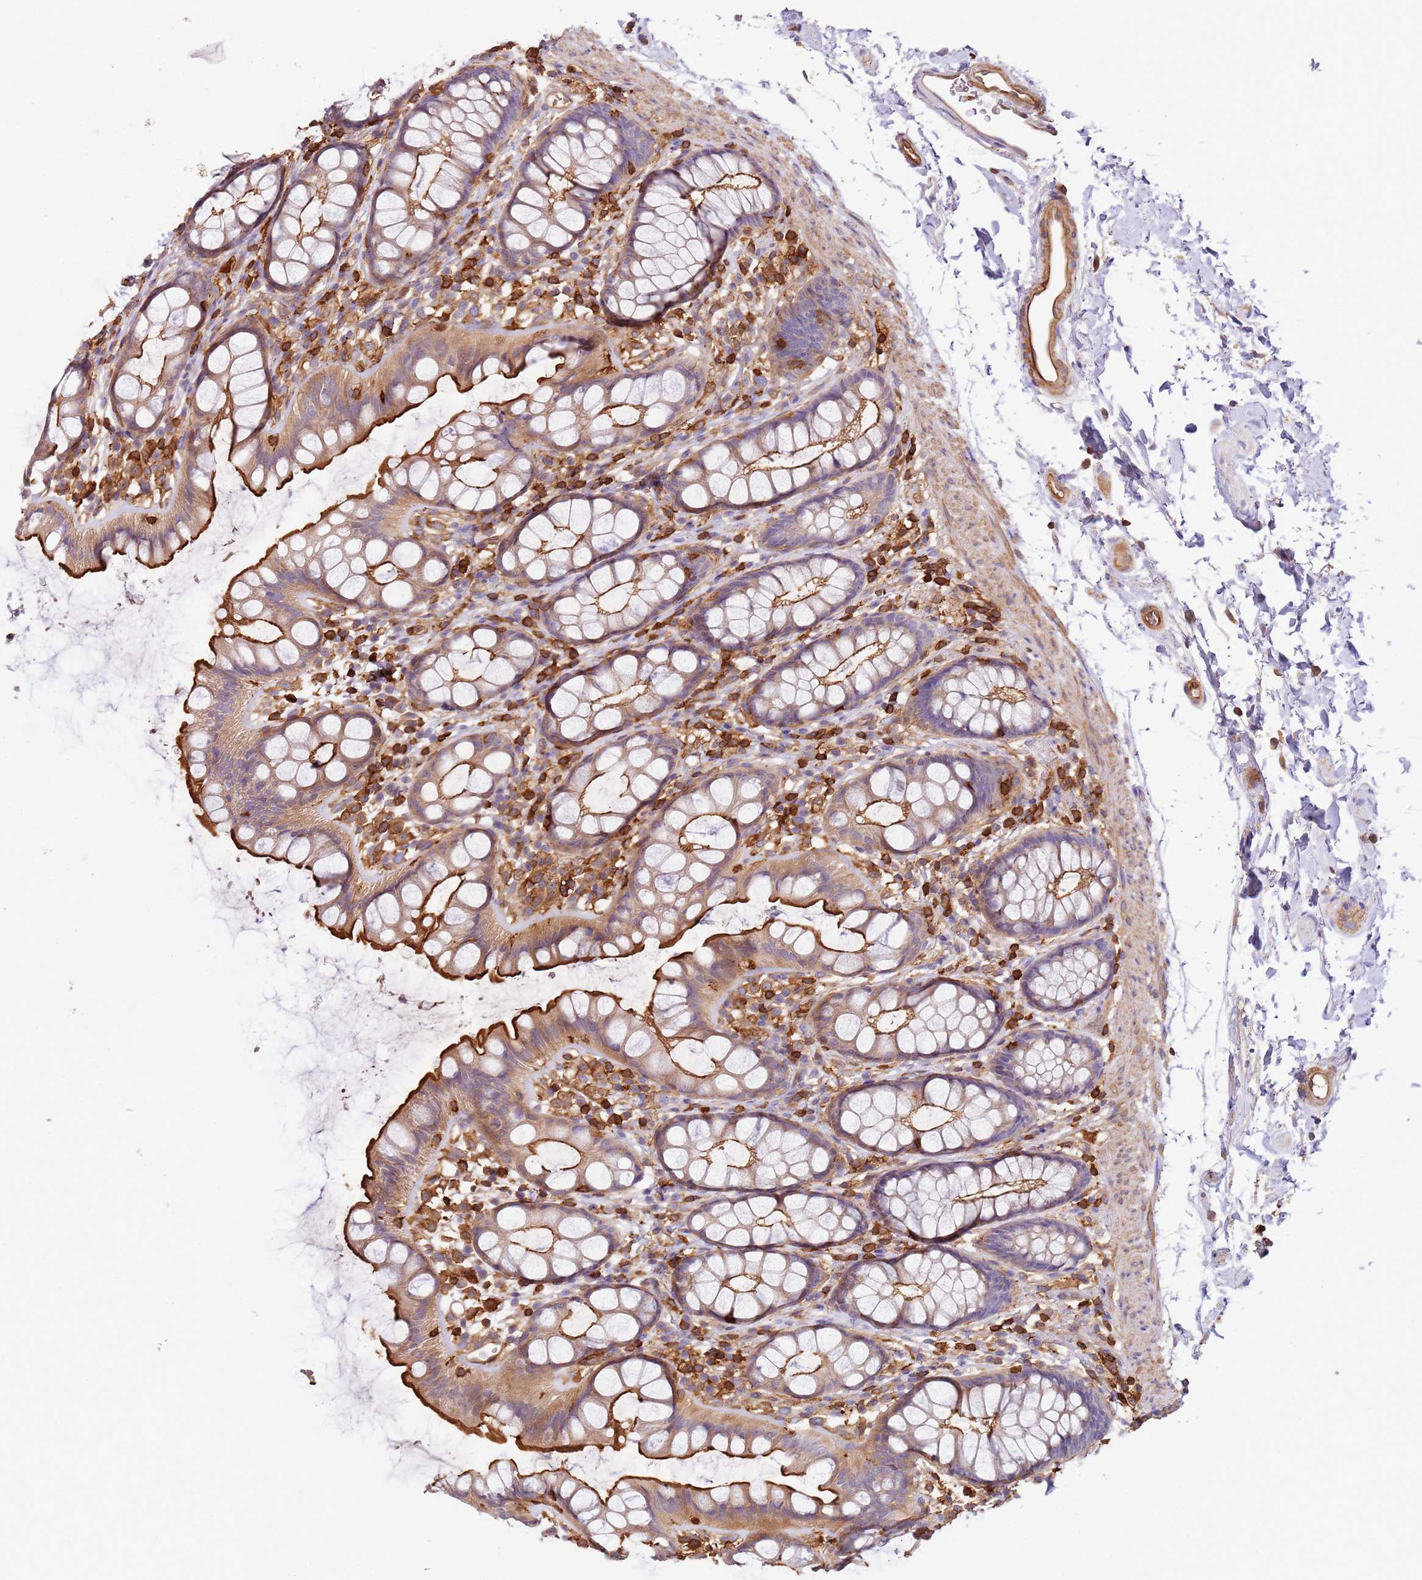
{"staining": {"intensity": "strong", "quantity": "25%-75%", "location": "cytoplasmic/membranous"}, "tissue": "rectum", "cell_type": "Glandular cells", "image_type": "normal", "snomed": [{"axis": "morphology", "description": "Normal tissue, NOS"}, {"axis": "topography", "description": "Rectum"}], "caption": "Glandular cells show strong cytoplasmic/membranous staining in approximately 25%-75% of cells in benign rectum.", "gene": "OR6P1", "patient": {"sex": "female", "age": 65}}